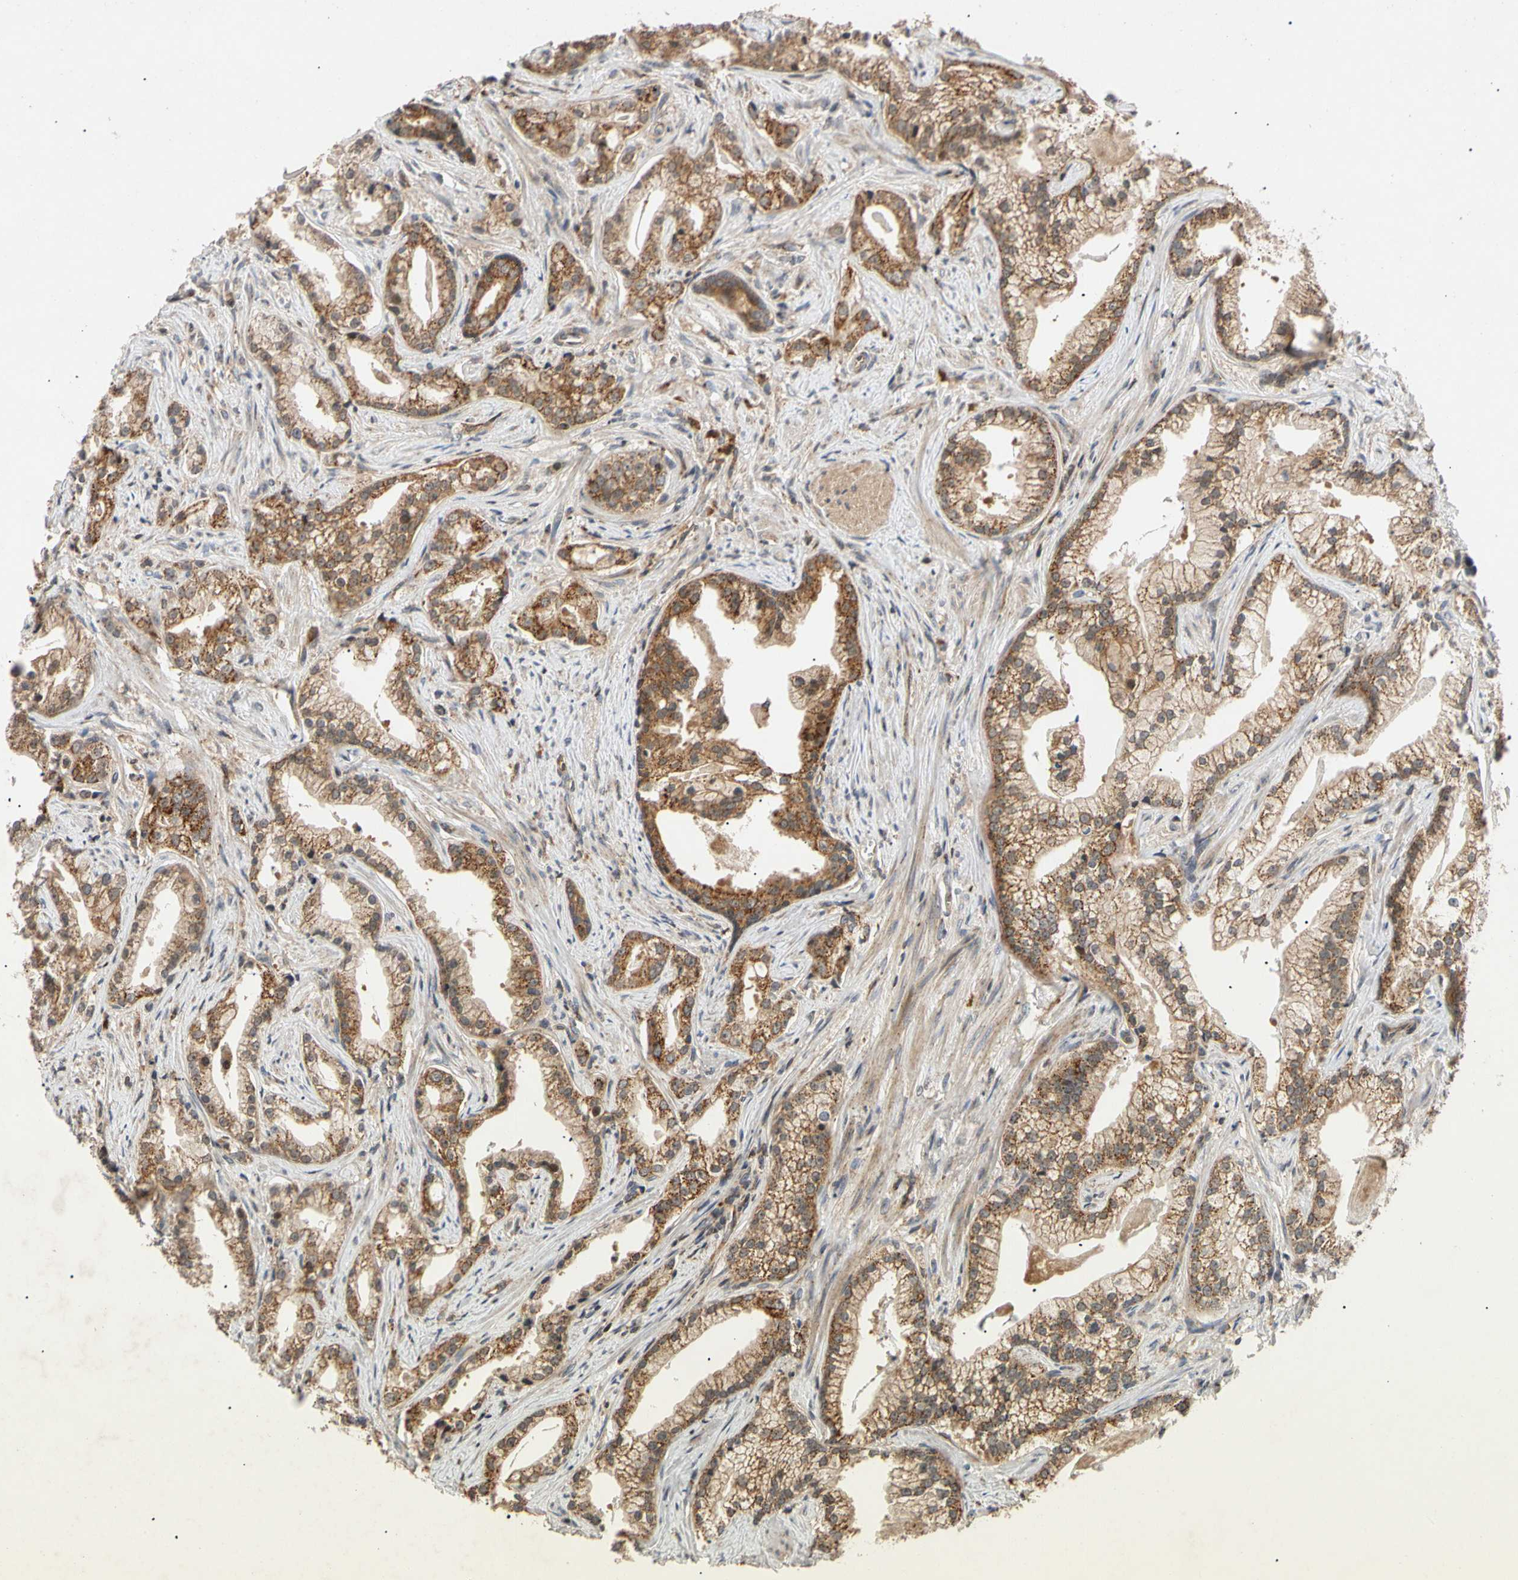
{"staining": {"intensity": "strong", "quantity": ">75%", "location": "cytoplasmic/membranous"}, "tissue": "prostate cancer", "cell_type": "Tumor cells", "image_type": "cancer", "snomed": [{"axis": "morphology", "description": "Adenocarcinoma, Low grade"}, {"axis": "topography", "description": "Prostate"}], "caption": "Prostate low-grade adenocarcinoma stained with immunohistochemistry displays strong cytoplasmic/membranous staining in approximately >75% of tumor cells.", "gene": "MRPS22", "patient": {"sex": "male", "age": 59}}